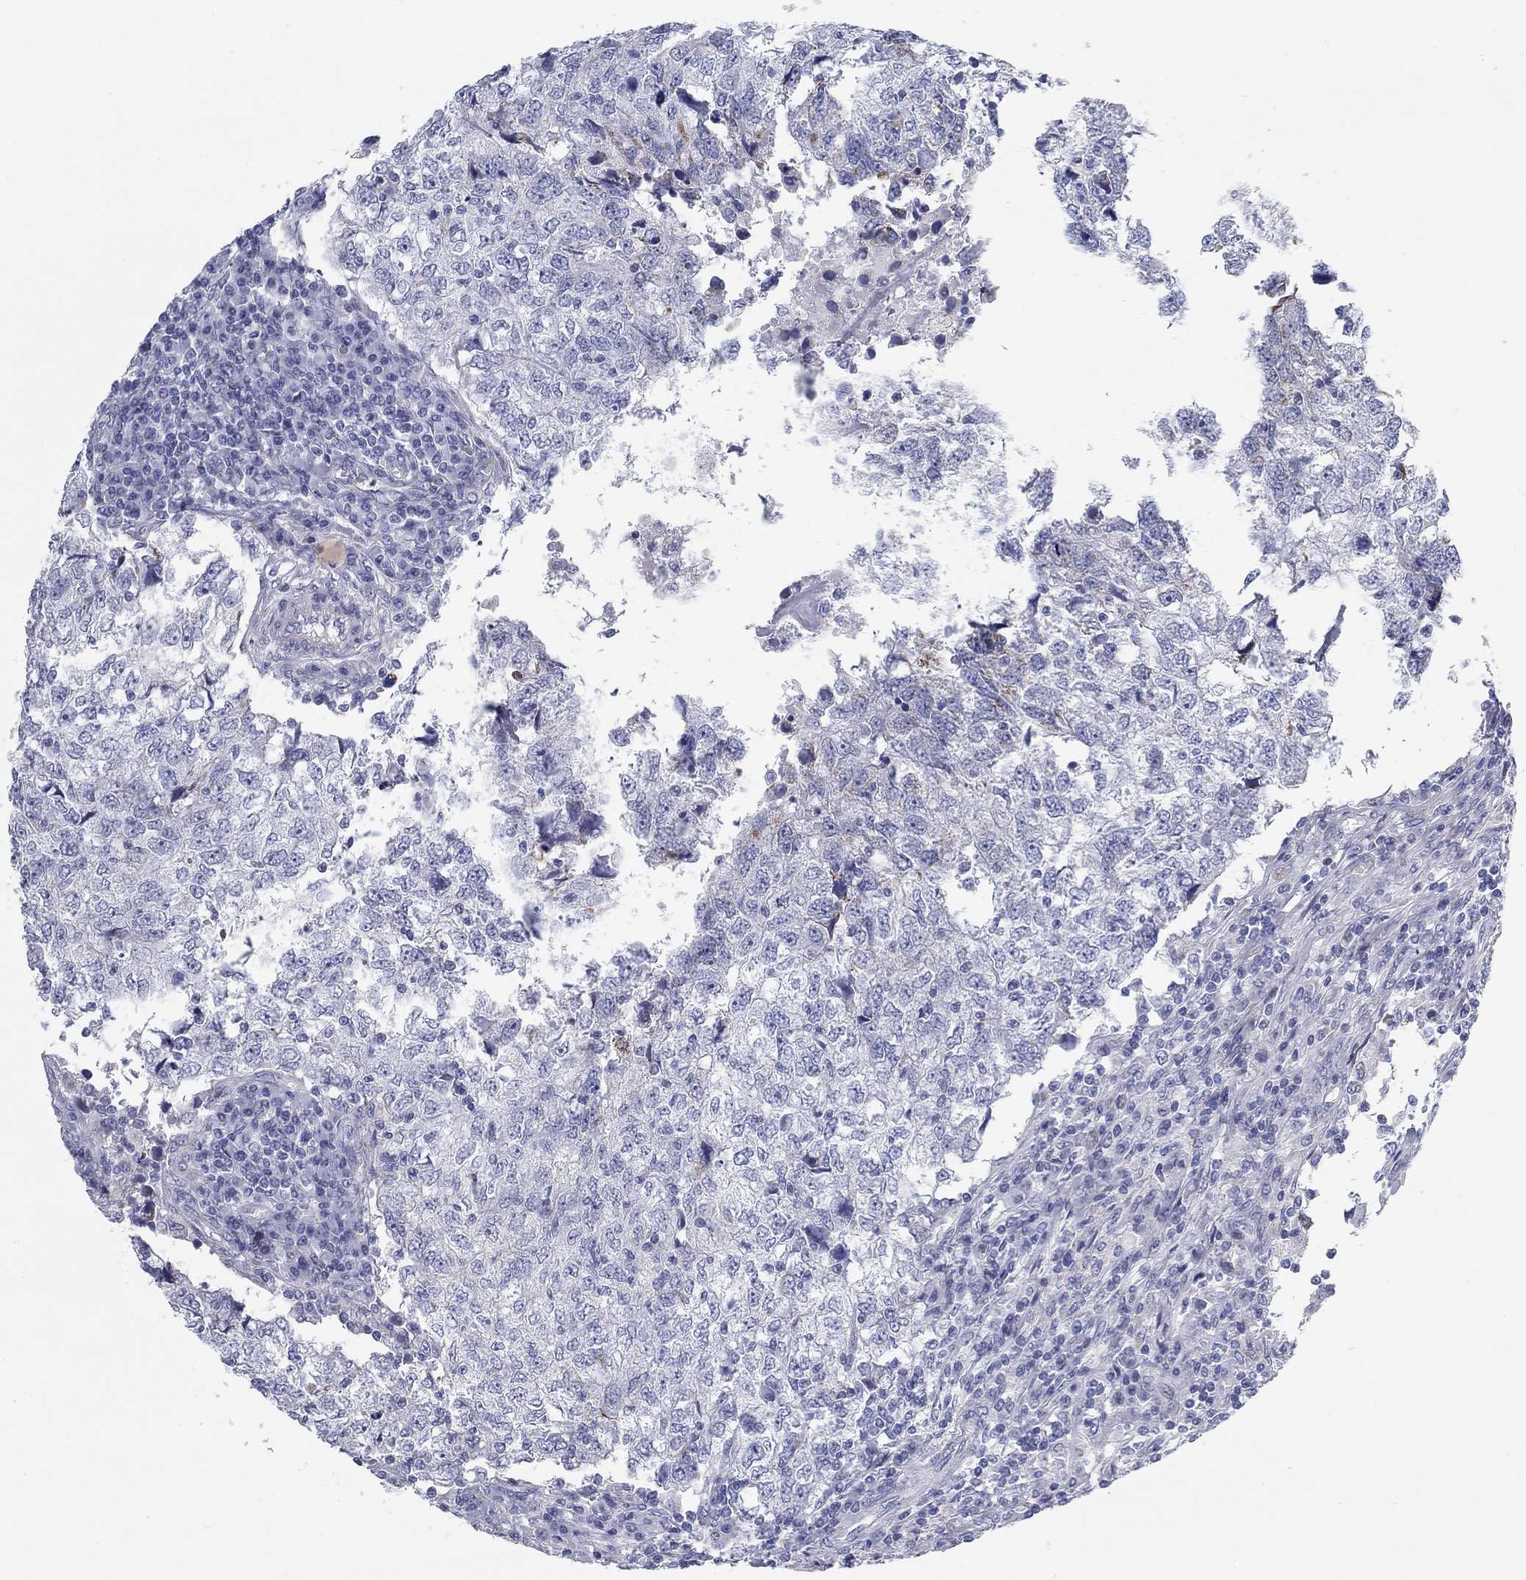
{"staining": {"intensity": "moderate", "quantity": "<25%", "location": "cytoplasmic/membranous"}, "tissue": "breast cancer", "cell_type": "Tumor cells", "image_type": "cancer", "snomed": [{"axis": "morphology", "description": "Duct carcinoma"}, {"axis": "topography", "description": "Breast"}], "caption": "Immunohistochemistry (IHC) of human breast cancer (intraductal carcinoma) exhibits low levels of moderate cytoplasmic/membranous positivity in about <25% of tumor cells.", "gene": "CHI3L2", "patient": {"sex": "female", "age": 30}}